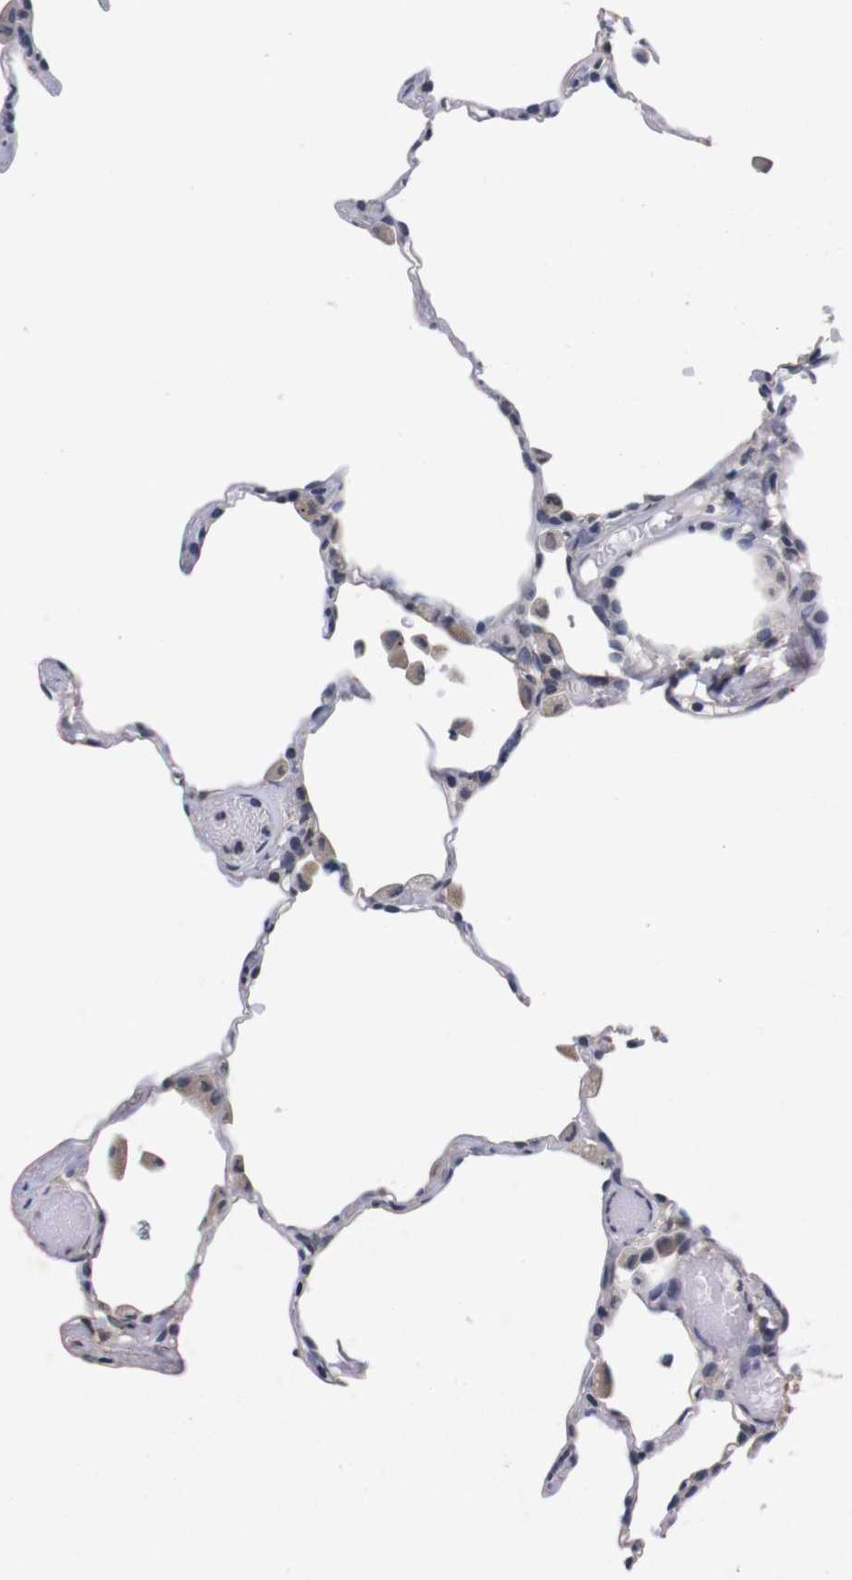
{"staining": {"intensity": "negative", "quantity": "none", "location": "none"}, "tissue": "lung", "cell_type": "Alveolar cells", "image_type": "normal", "snomed": [{"axis": "morphology", "description": "Normal tissue, NOS"}, {"axis": "topography", "description": "Lung"}], "caption": "A high-resolution micrograph shows immunohistochemistry staining of unremarkable lung, which reveals no significant staining in alveolar cells. Nuclei are stained in blue.", "gene": "TNFRSF21", "patient": {"sex": "female", "age": 49}}